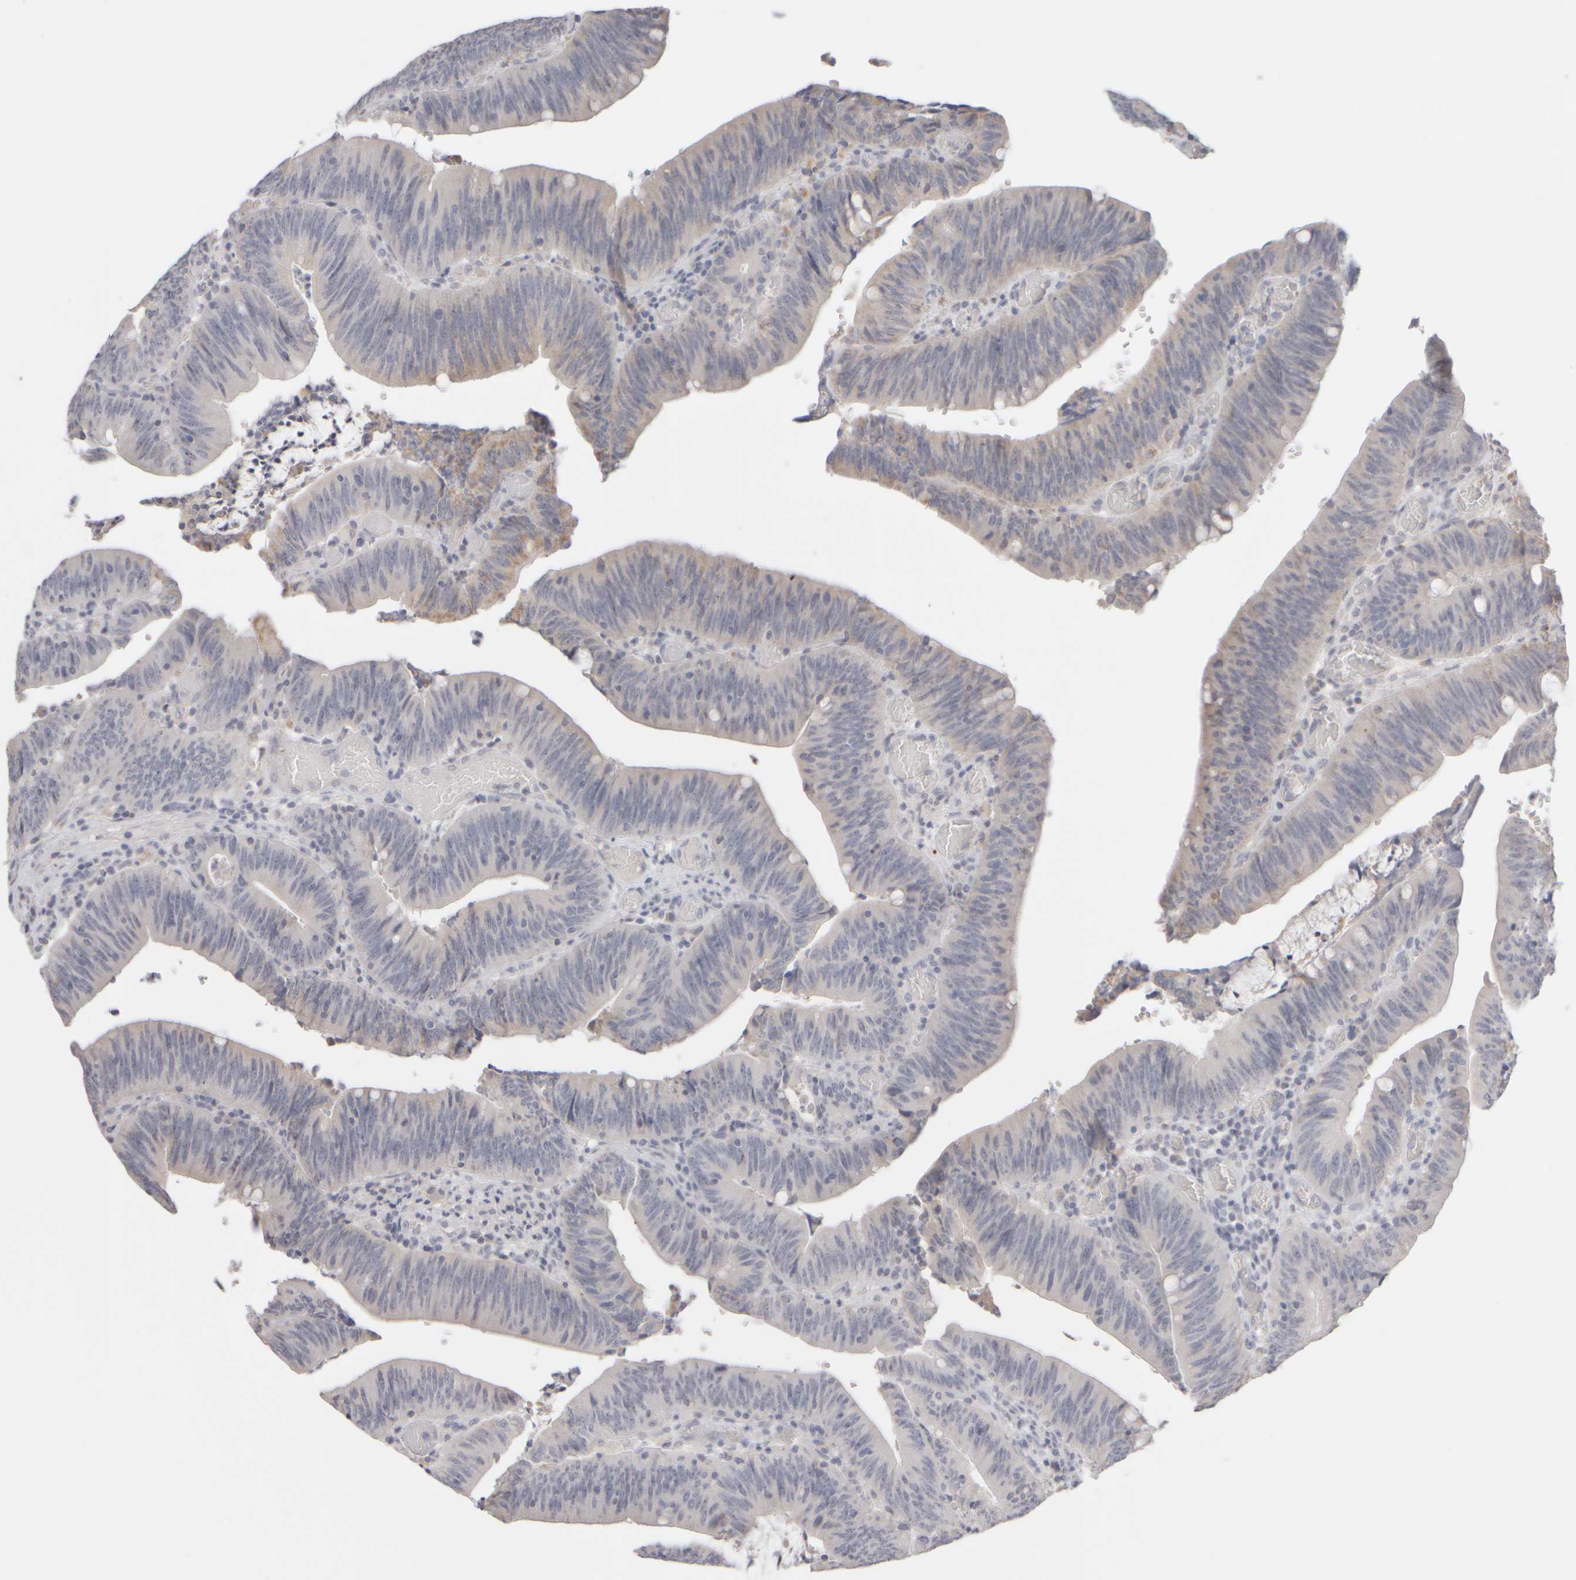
{"staining": {"intensity": "weak", "quantity": "<25%", "location": "cytoplasmic/membranous"}, "tissue": "colorectal cancer", "cell_type": "Tumor cells", "image_type": "cancer", "snomed": [{"axis": "morphology", "description": "Normal tissue, NOS"}, {"axis": "morphology", "description": "Adenocarcinoma, NOS"}, {"axis": "topography", "description": "Rectum"}], "caption": "A high-resolution micrograph shows IHC staining of colorectal cancer (adenocarcinoma), which exhibits no significant expression in tumor cells. (Stains: DAB (3,3'-diaminobenzidine) immunohistochemistry with hematoxylin counter stain, Microscopy: brightfield microscopy at high magnification).", "gene": "ZNF112", "patient": {"sex": "female", "age": 66}}